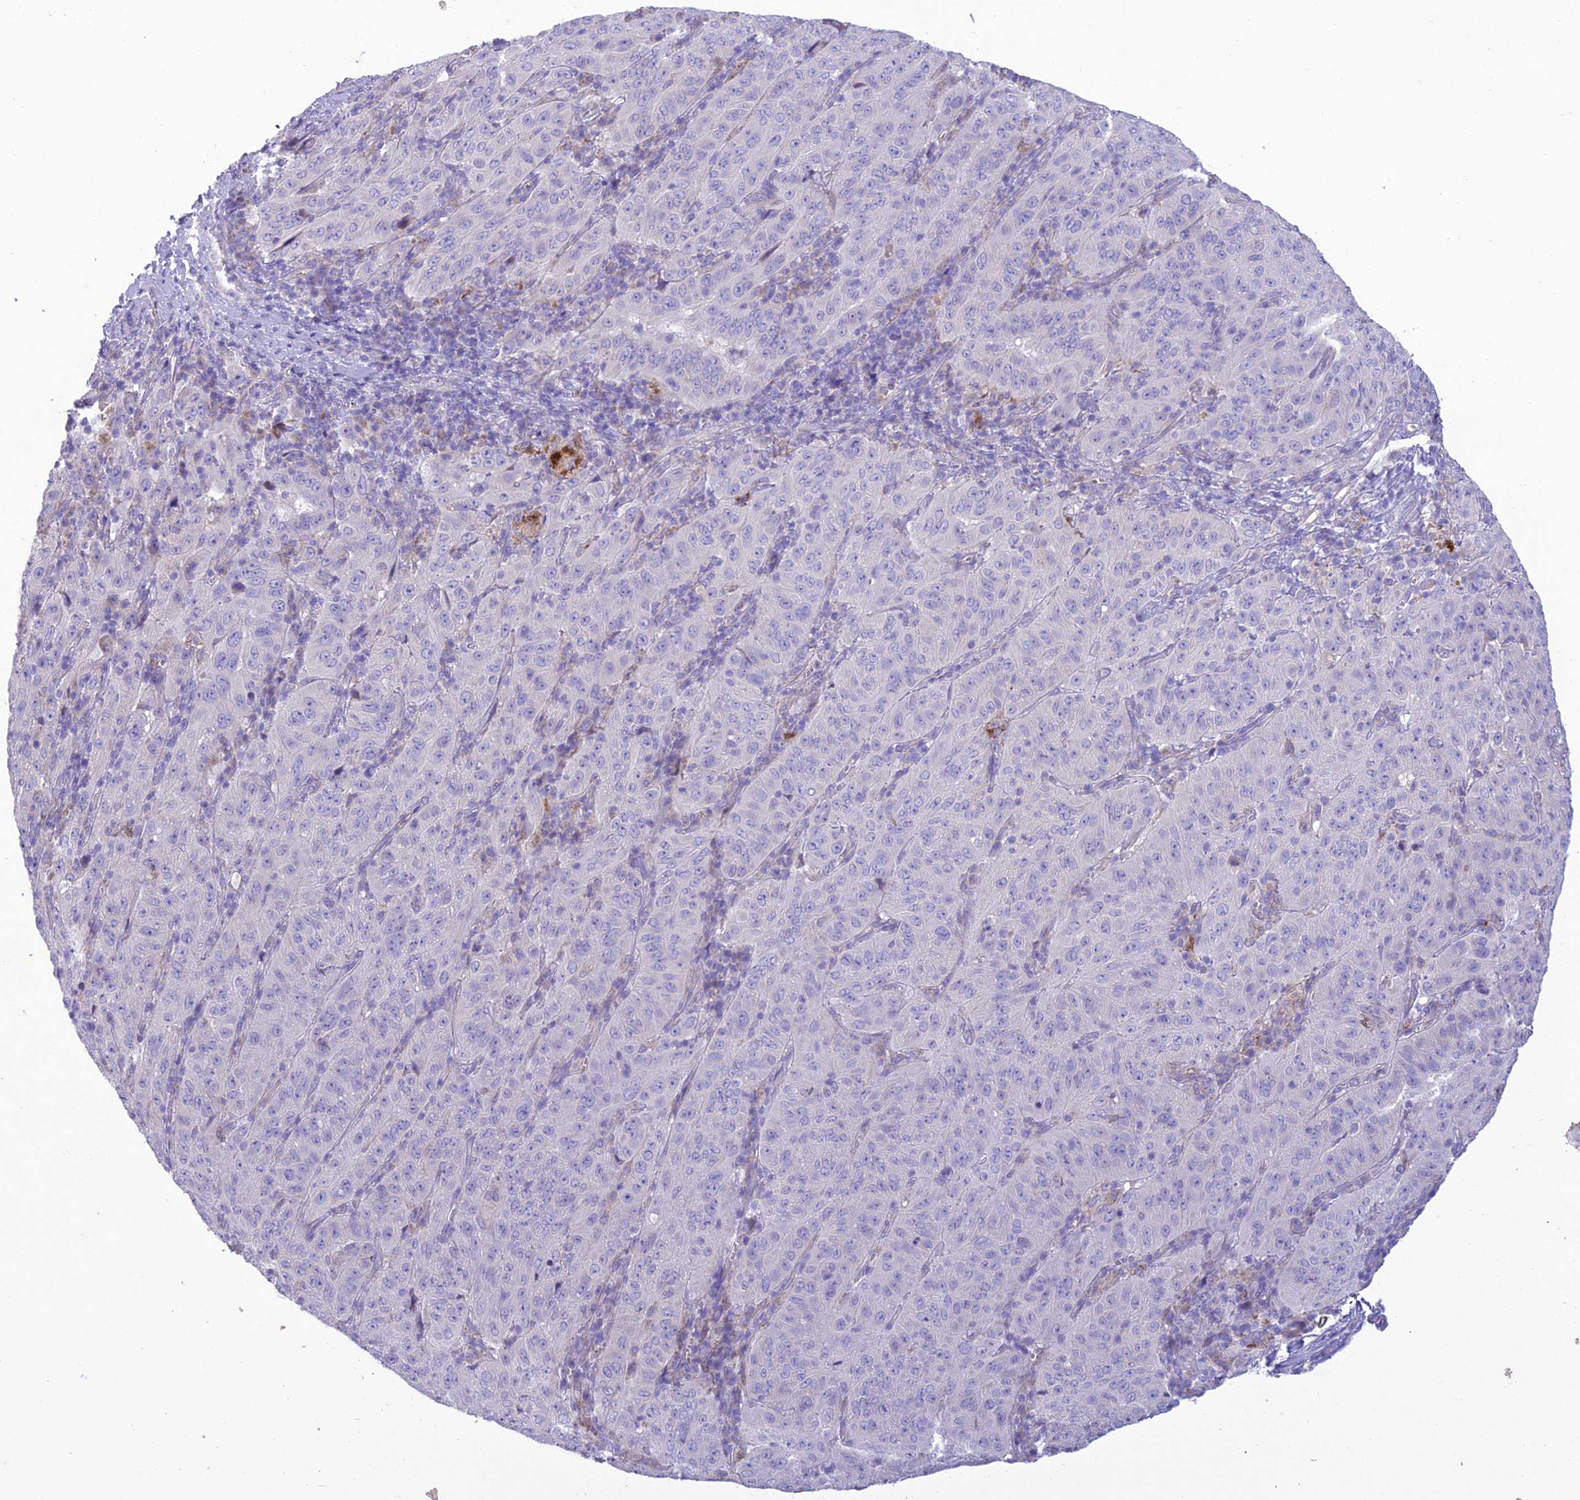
{"staining": {"intensity": "negative", "quantity": "none", "location": "none"}, "tissue": "pancreatic cancer", "cell_type": "Tumor cells", "image_type": "cancer", "snomed": [{"axis": "morphology", "description": "Adenocarcinoma, NOS"}, {"axis": "topography", "description": "Pancreas"}], "caption": "Immunohistochemical staining of human pancreatic adenocarcinoma displays no significant expression in tumor cells.", "gene": "SLC13A5", "patient": {"sex": "male", "age": 63}}